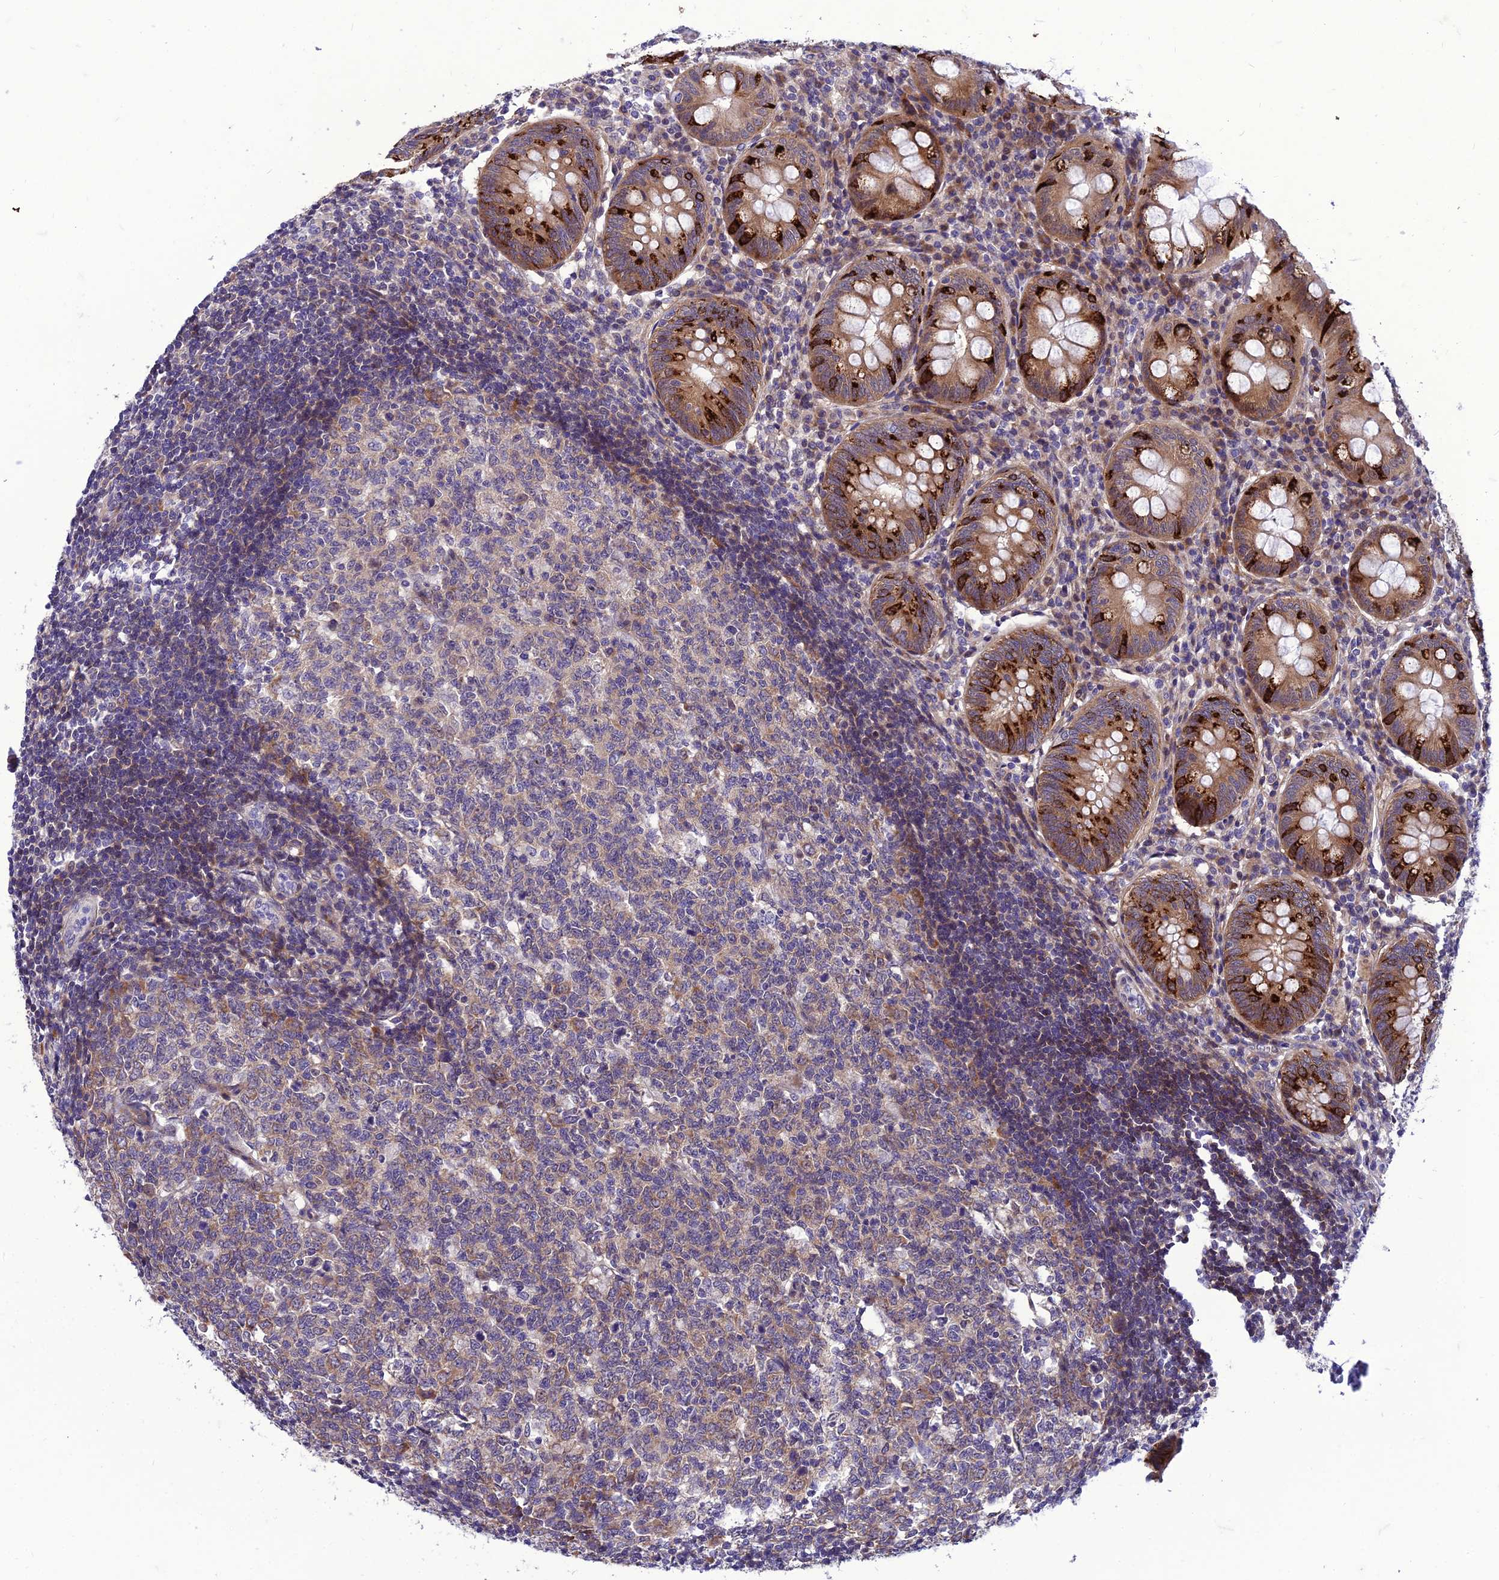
{"staining": {"intensity": "strong", "quantity": "25%-75%", "location": "cytoplasmic/membranous"}, "tissue": "appendix", "cell_type": "Glandular cells", "image_type": "normal", "snomed": [{"axis": "morphology", "description": "Normal tissue, NOS"}, {"axis": "topography", "description": "Appendix"}], "caption": "This is an image of immunohistochemistry (IHC) staining of normal appendix, which shows strong positivity in the cytoplasmic/membranous of glandular cells.", "gene": "GAB4", "patient": {"sex": "female", "age": 54}}